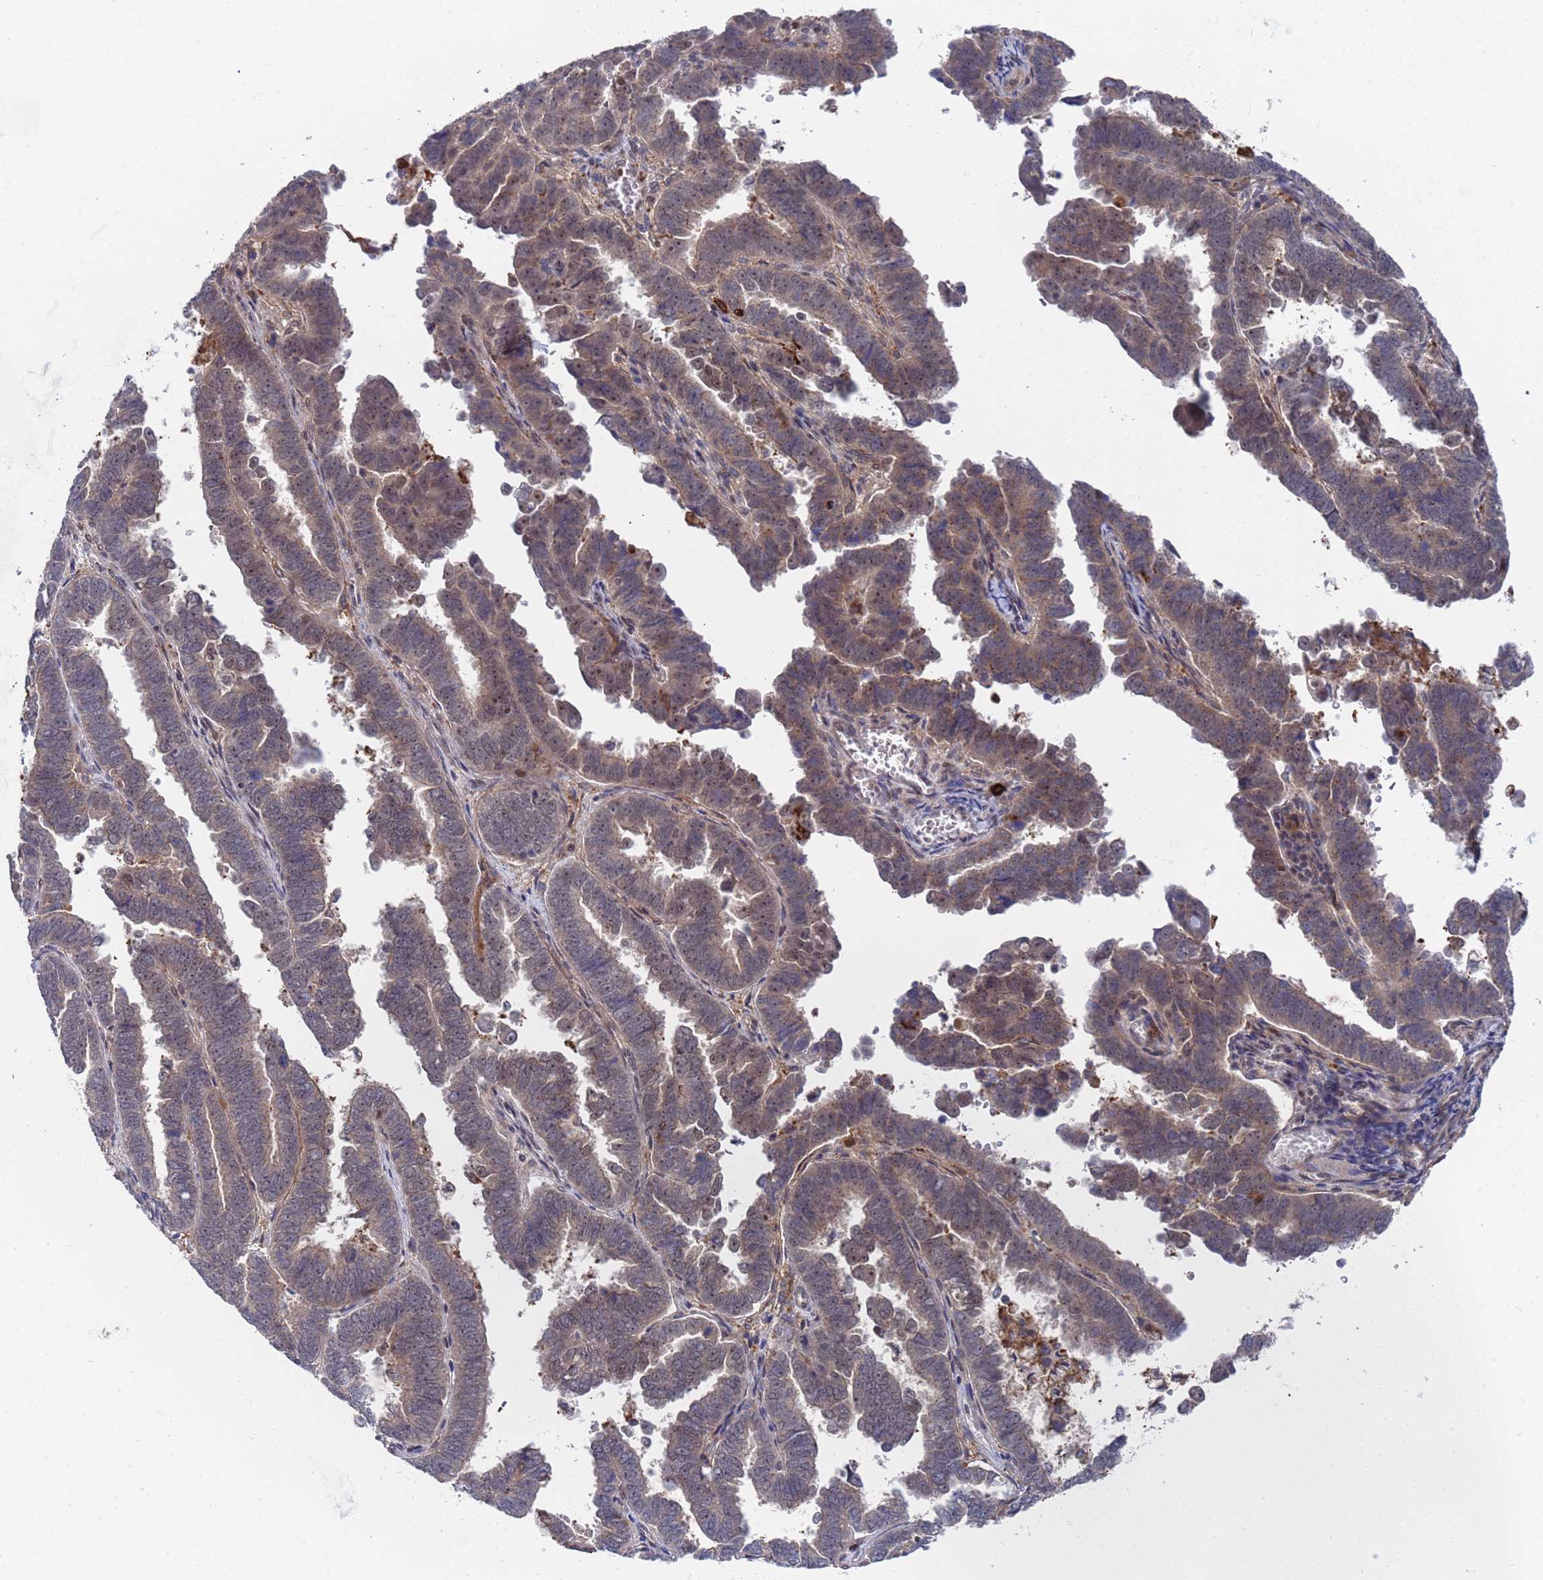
{"staining": {"intensity": "weak", "quantity": "<25%", "location": "cytoplasmic/membranous"}, "tissue": "endometrial cancer", "cell_type": "Tumor cells", "image_type": "cancer", "snomed": [{"axis": "morphology", "description": "Adenocarcinoma, NOS"}, {"axis": "topography", "description": "Endometrium"}], "caption": "Image shows no significant protein staining in tumor cells of endometrial cancer.", "gene": "TMBIM6", "patient": {"sex": "female", "age": 75}}